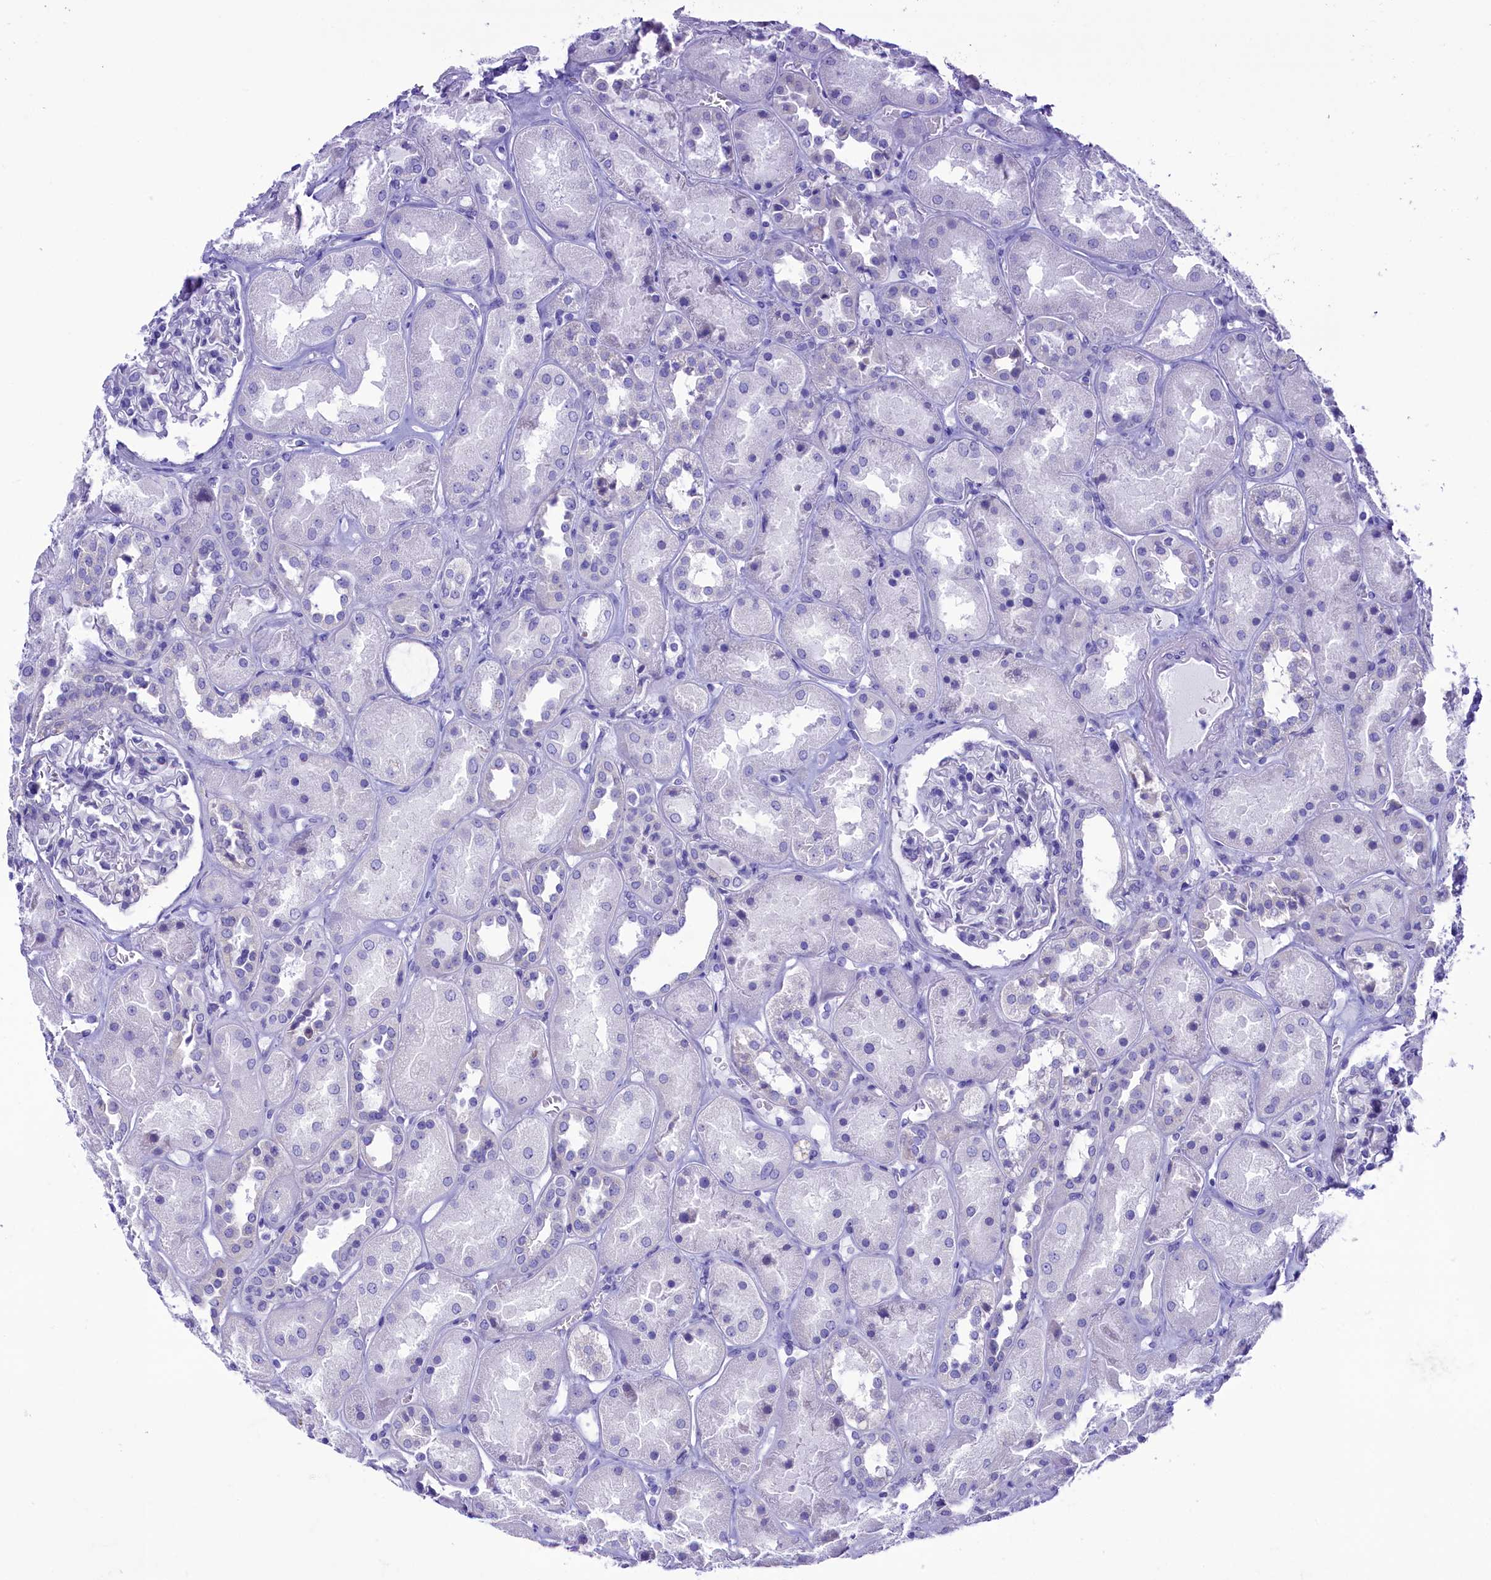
{"staining": {"intensity": "negative", "quantity": "none", "location": "none"}, "tissue": "kidney", "cell_type": "Cells in glomeruli", "image_type": "normal", "snomed": [{"axis": "morphology", "description": "Normal tissue, NOS"}, {"axis": "topography", "description": "Kidney"}], "caption": "Immunohistochemistry (IHC) of benign human kidney displays no positivity in cells in glomeruli. Brightfield microscopy of immunohistochemistry stained with DAB (brown) and hematoxylin (blue), captured at high magnification.", "gene": "SKA3", "patient": {"sex": "male", "age": 70}}